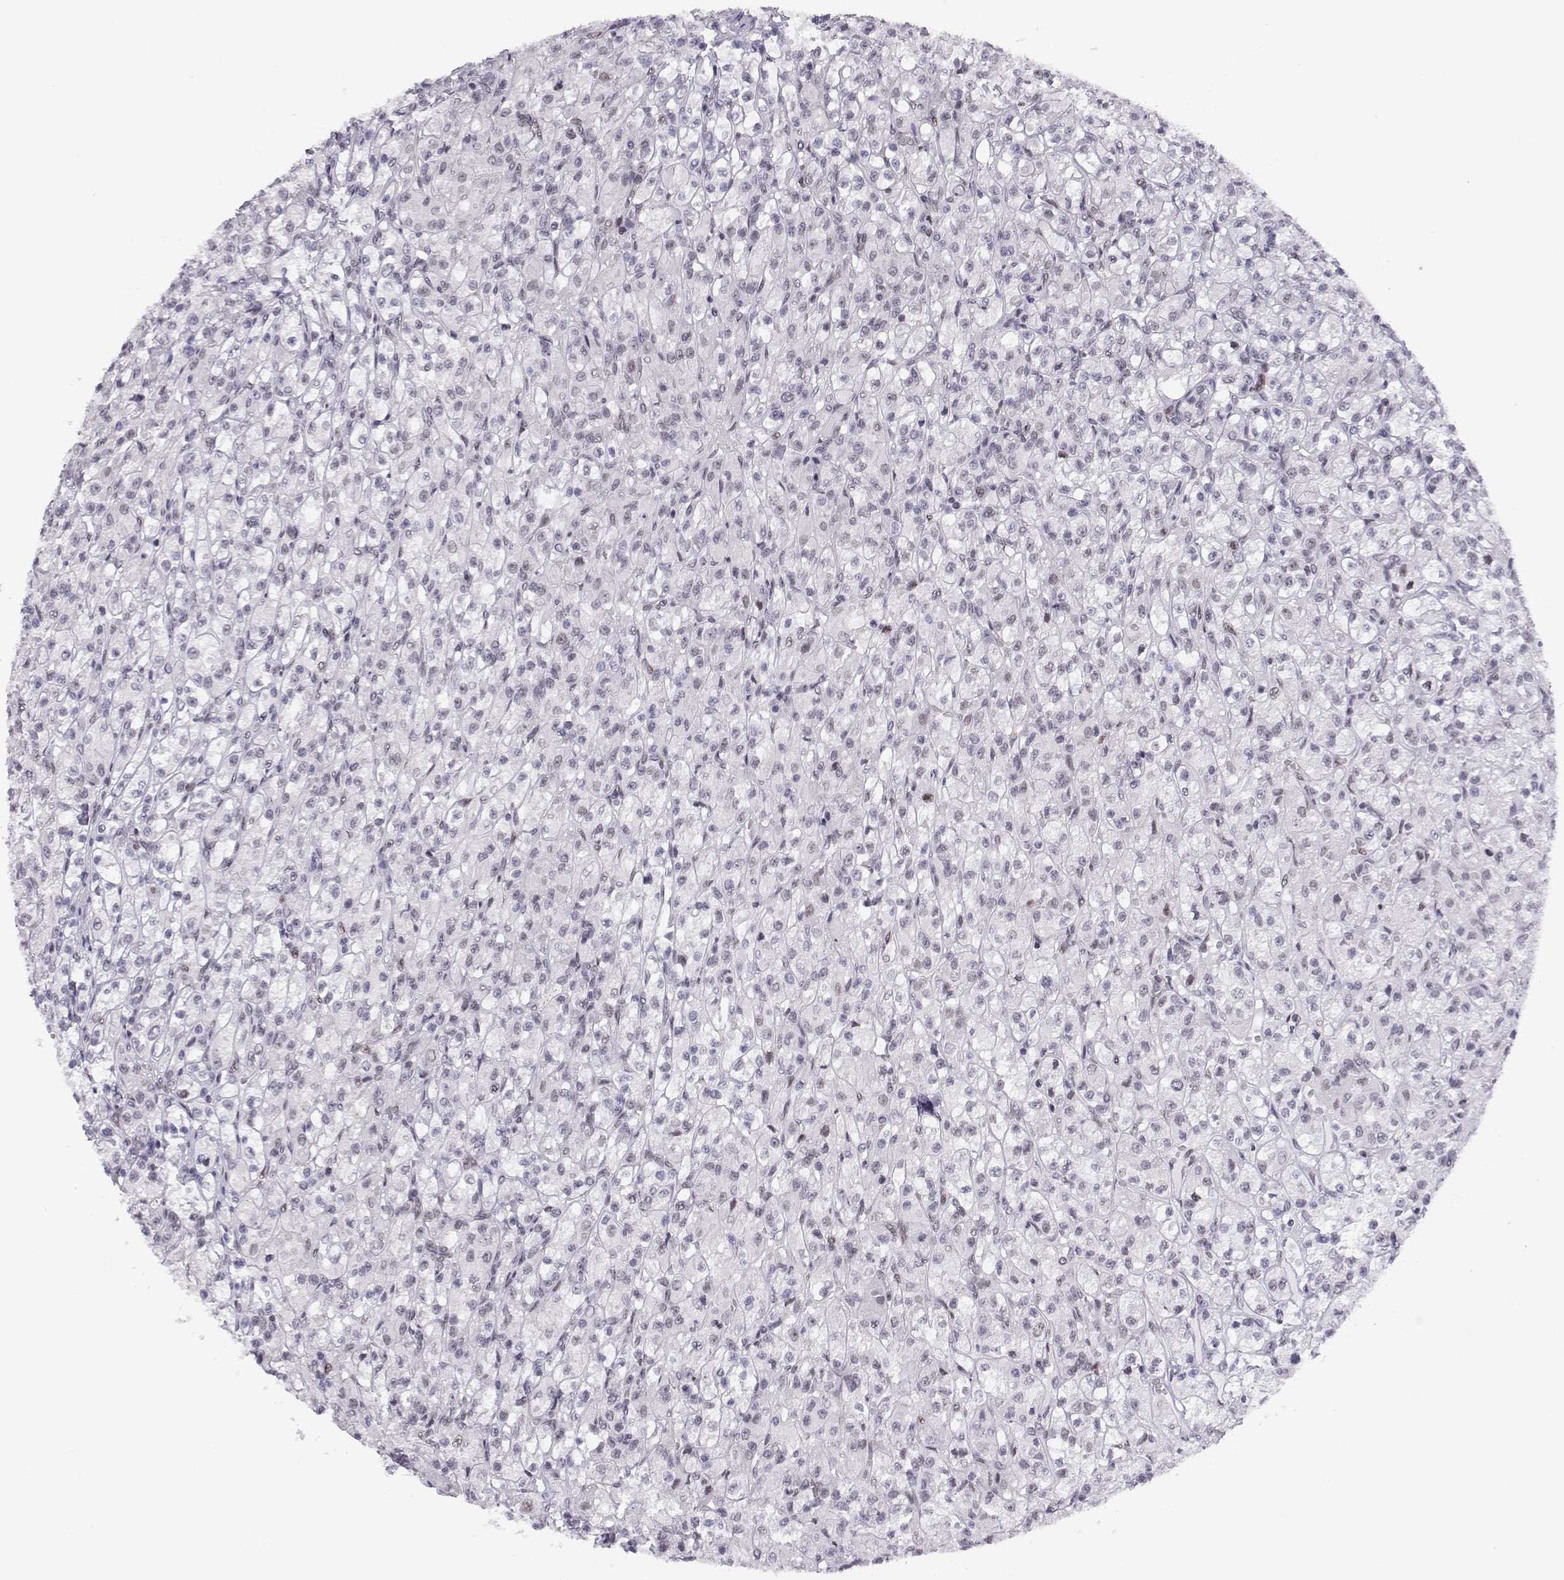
{"staining": {"intensity": "negative", "quantity": "none", "location": "none"}, "tissue": "renal cancer", "cell_type": "Tumor cells", "image_type": "cancer", "snomed": [{"axis": "morphology", "description": "Adenocarcinoma, NOS"}, {"axis": "topography", "description": "Kidney"}], "caption": "High magnification brightfield microscopy of renal cancer stained with DAB (brown) and counterstained with hematoxylin (blue): tumor cells show no significant expression.", "gene": "SIX6", "patient": {"sex": "female", "age": 70}}